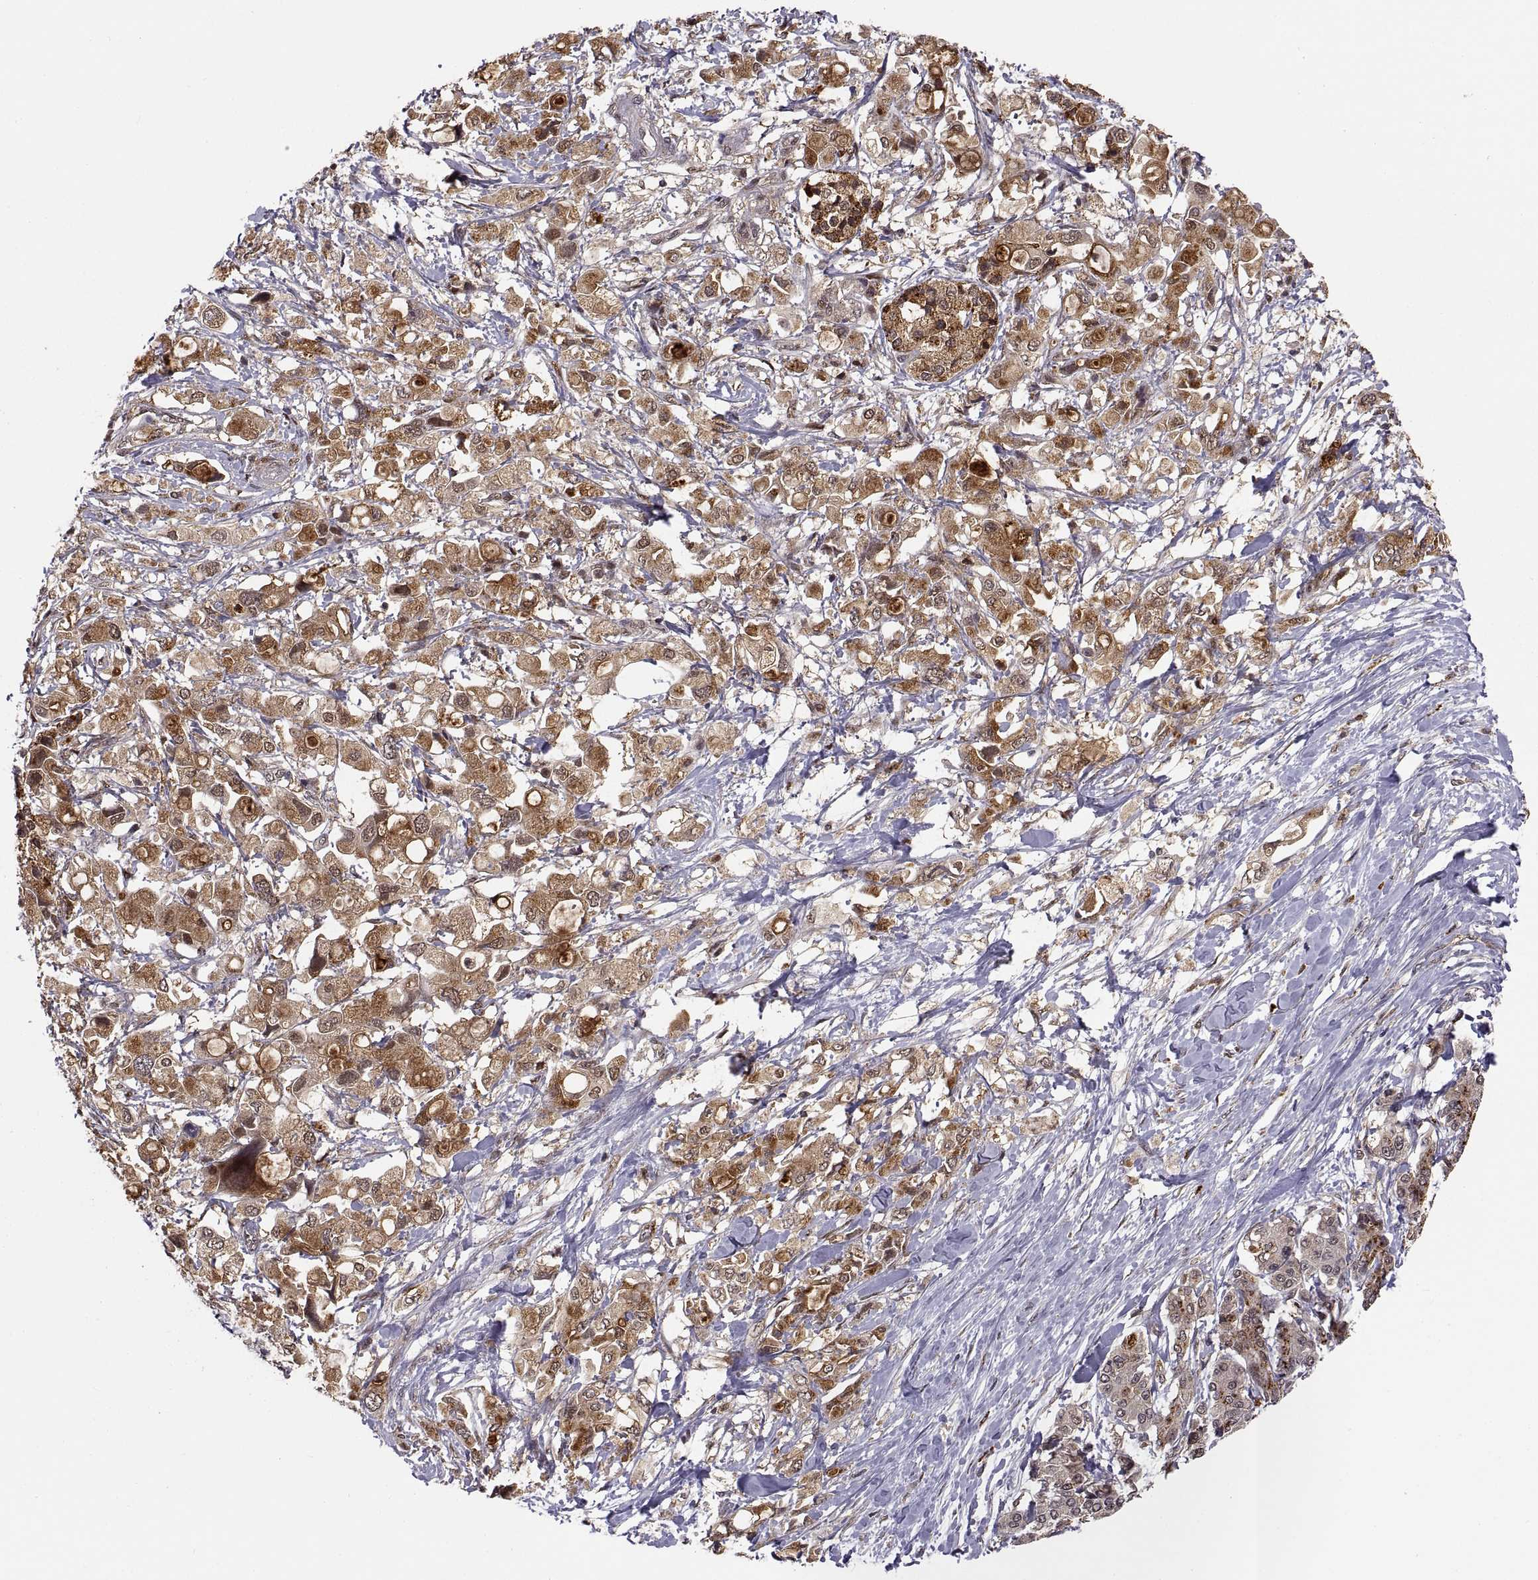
{"staining": {"intensity": "moderate", "quantity": ">75%", "location": "cytoplasmic/membranous"}, "tissue": "pancreatic cancer", "cell_type": "Tumor cells", "image_type": "cancer", "snomed": [{"axis": "morphology", "description": "Adenocarcinoma, NOS"}, {"axis": "topography", "description": "Pancreas"}], "caption": "Immunohistochemistry of human pancreatic adenocarcinoma exhibits medium levels of moderate cytoplasmic/membranous staining in approximately >75% of tumor cells.", "gene": "PSMC2", "patient": {"sex": "female", "age": 56}}